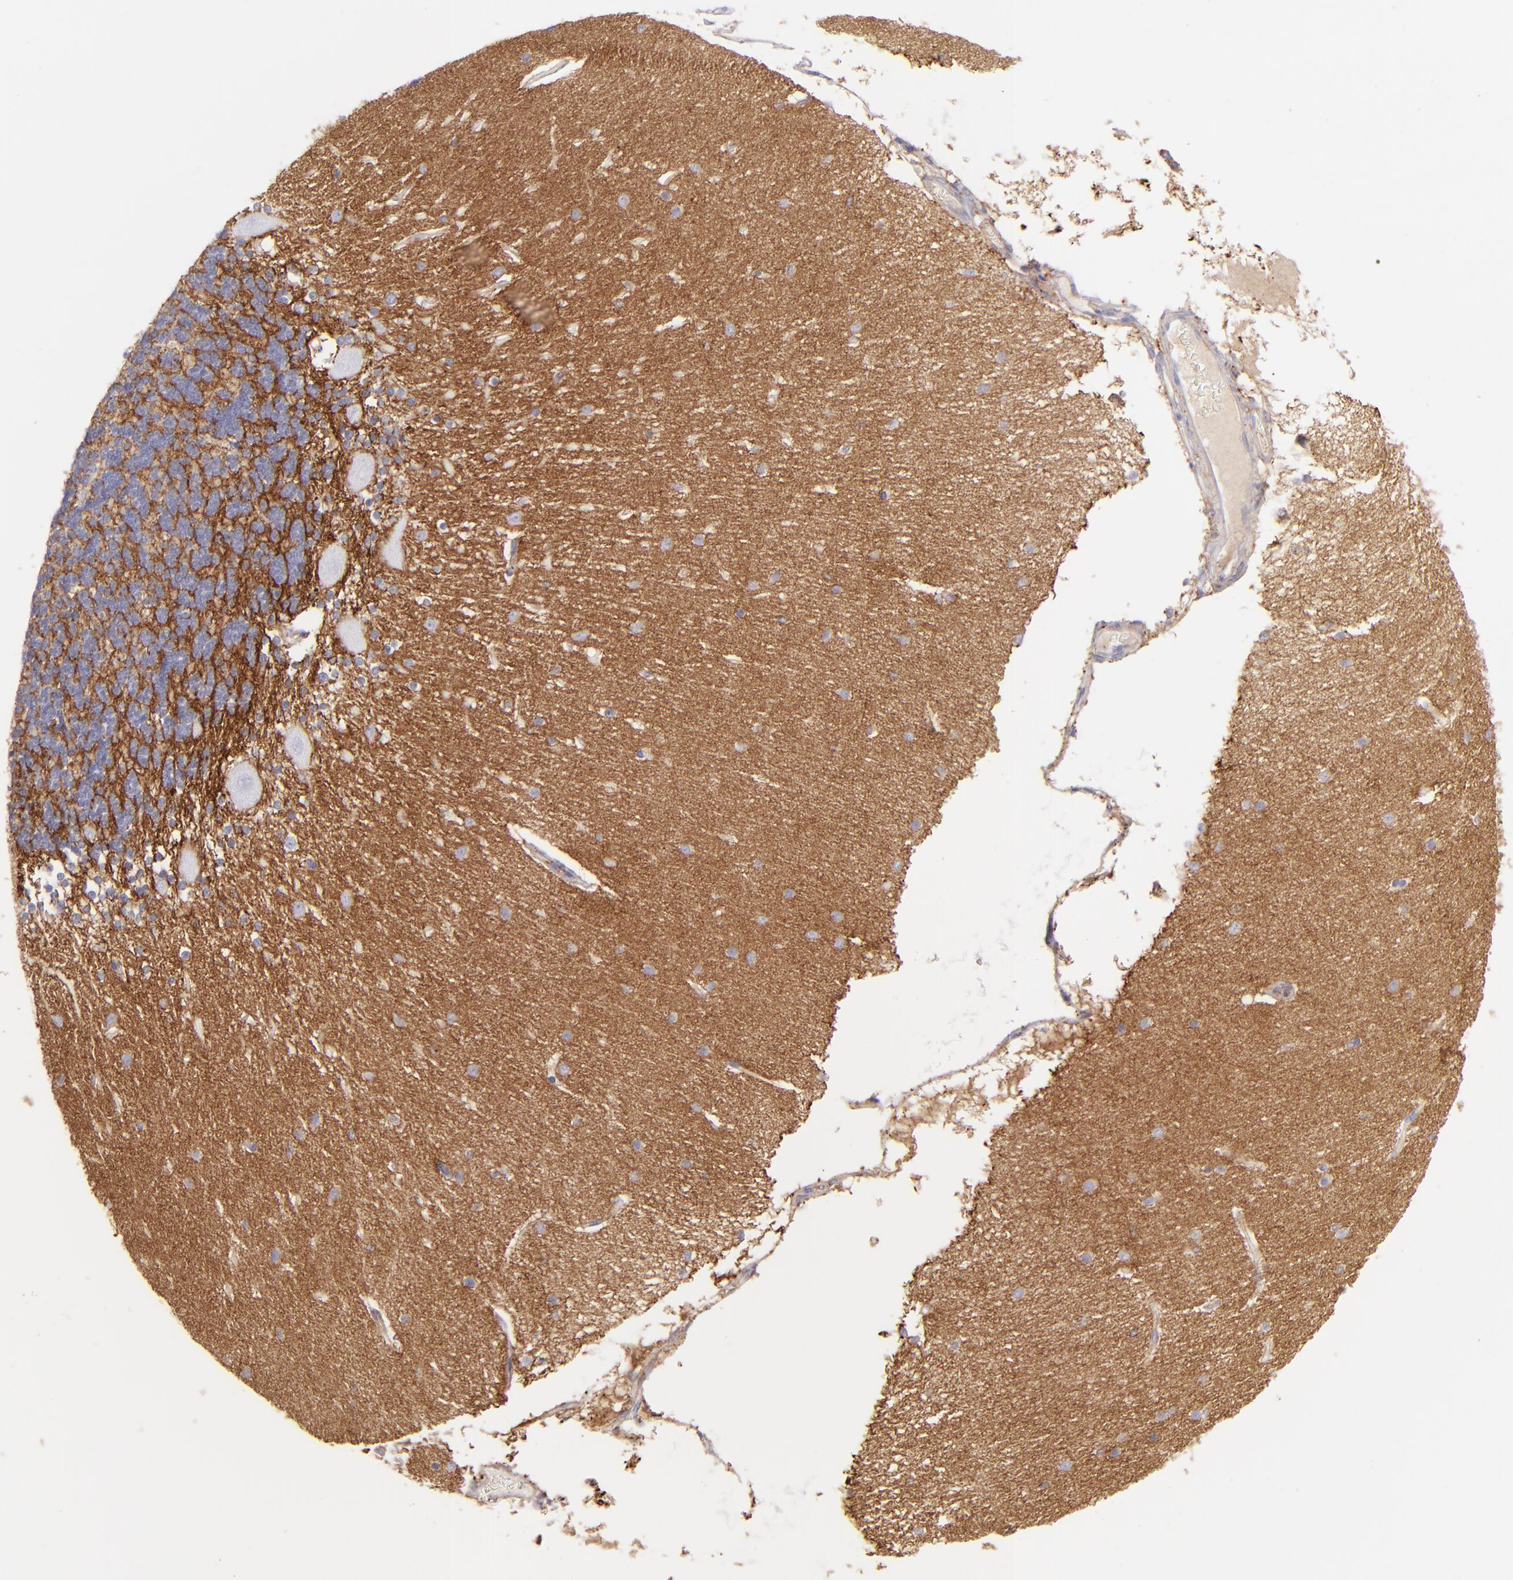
{"staining": {"intensity": "negative", "quantity": "none", "location": "none"}, "tissue": "cerebellum", "cell_type": "Cells in granular layer", "image_type": "normal", "snomed": [{"axis": "morphology", "description": "Normal tissue, NOS"}, {"axis": "topography", "description": "Cerebellum"}], "caption": "A histopathology image of human cerebellum is negative for staining in cells in granular layer. (Stains: DAB (3,3'-diaminobenzidine) immunohistochemistry (IHC) with hematoxylin counter stain, Microscopy: brightfield microscopy at high magnification).", "gene": "CD81", "patient": {"sex": "female", "age": 54}}